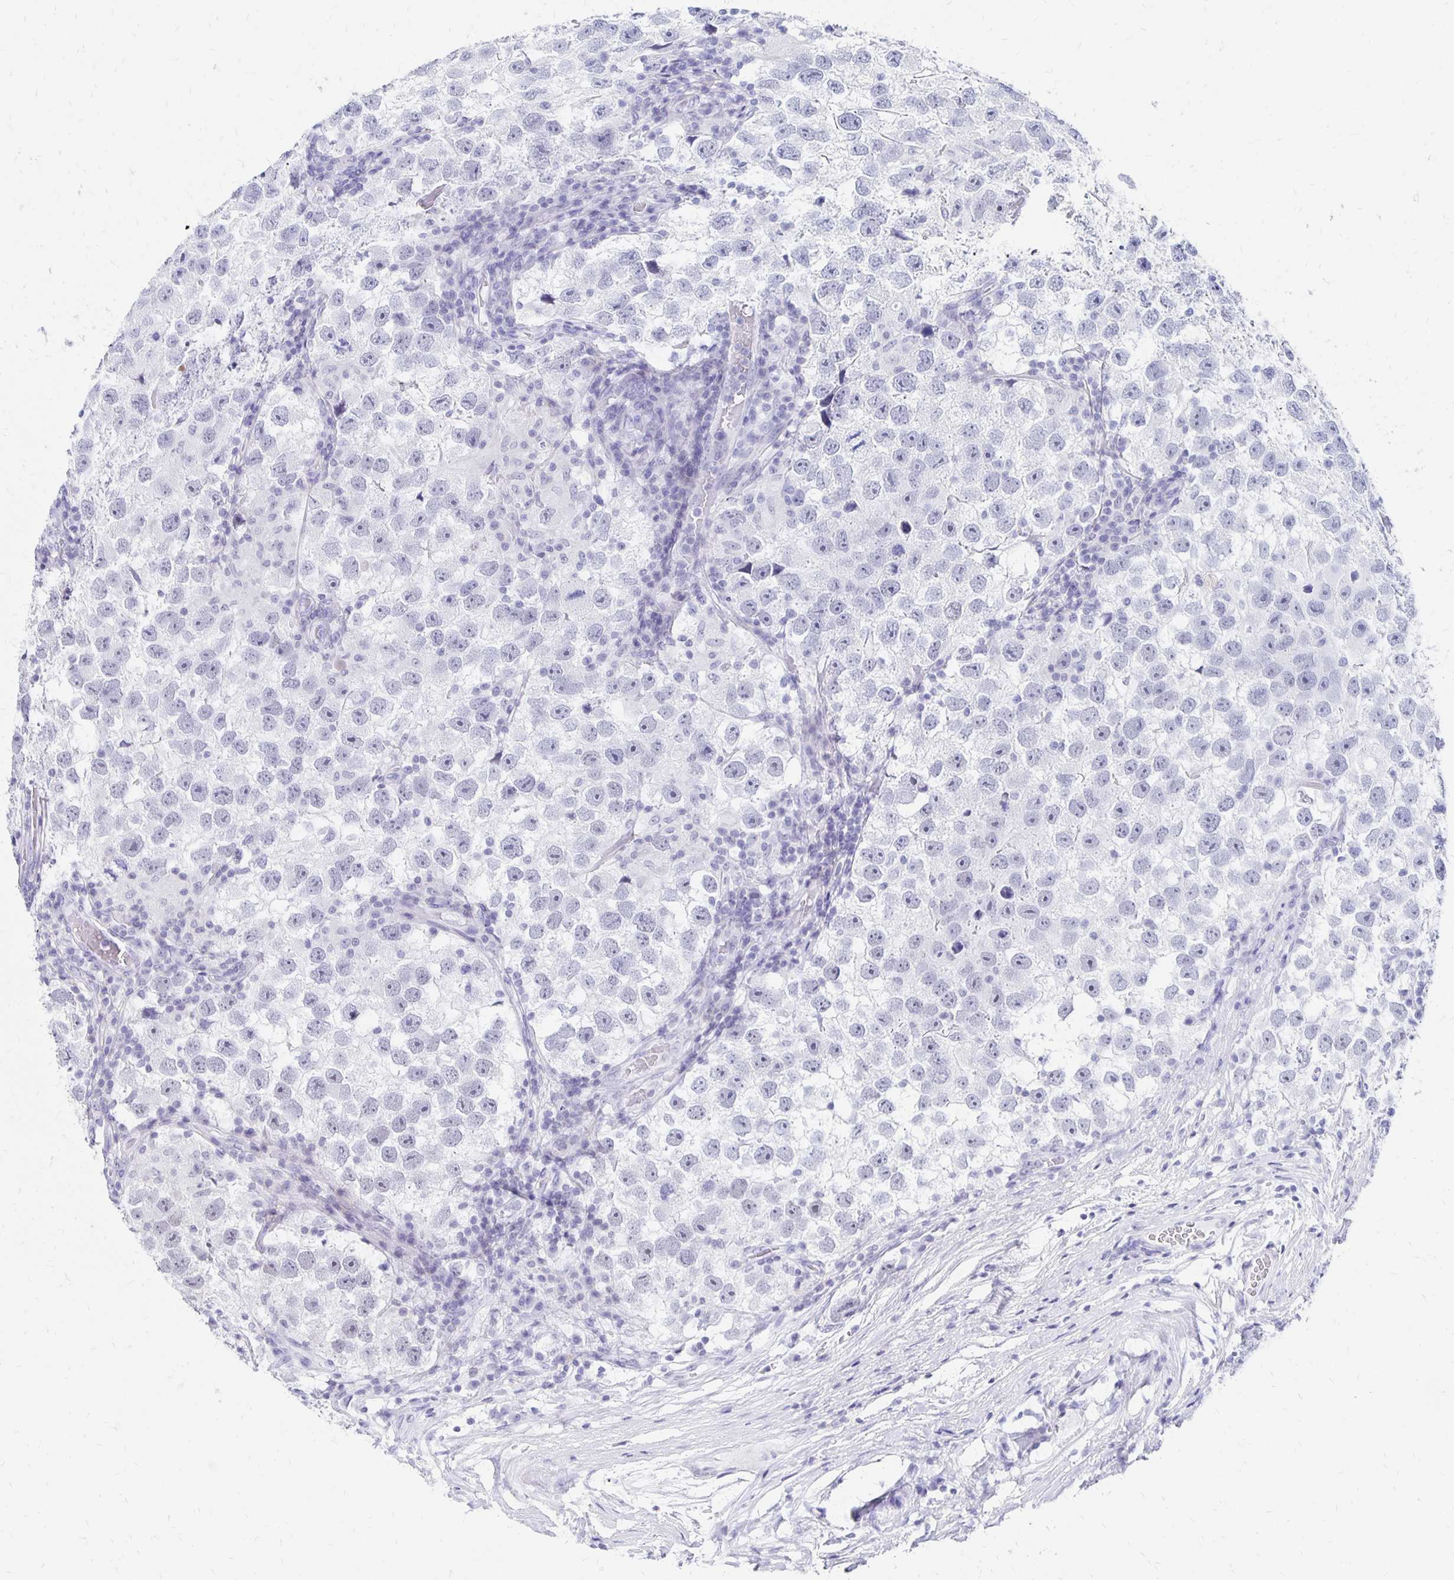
{"staining": {"intensity": "weak", "quantity": "<25%", "location": "nuclear"}, "tissue": "testis cancer", "cell_type": "Tumor cells", "image_type": "cancer", "snomed": [{"axis": "morphology", "description": "Seminoma, NOS"}, {"axis": "topography", "description": "Testis"}], "caption": "This is an IHC micrograph of testis seminoma. There is no expression in tumor cells.", "gene": "SYT2", "patient": {"sex": "male", "age": 26}}